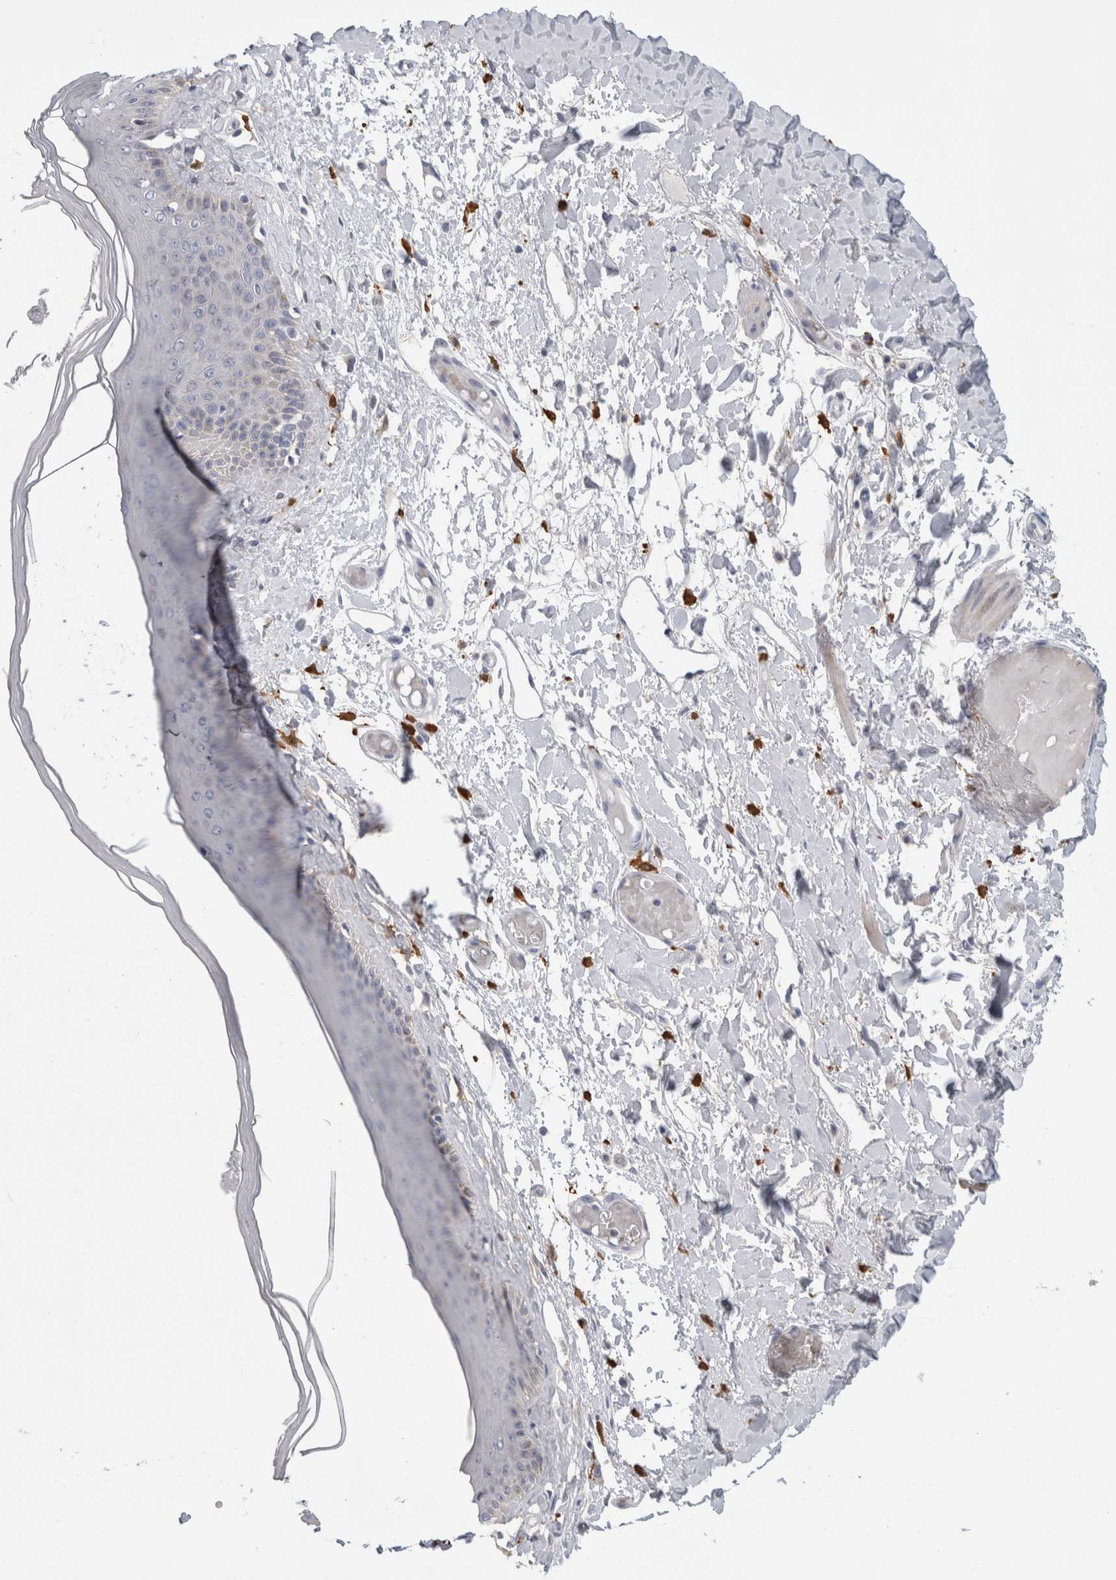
{"staining": {"intensity": "weak", "quantity": "<25%", "location": "cytoplasmic/membranous"}, "tissue": "skin", "cell_type": "Epidermal cells", "image_type": "normal", "snomed": [{"axis": "morphology", "description": "Normal tissue, NOS"}, {"axis": "topography", "description": "Vulva"}], "caption": "IHC image of benign skin stained for a protein (brown), which exhibits no positivity in epidermal cells. (Immunohistochemistry, brightfield microscopy, high magnification).", "gene": "SLC20A2", "patient": {"sex": "female", "age": 73}}